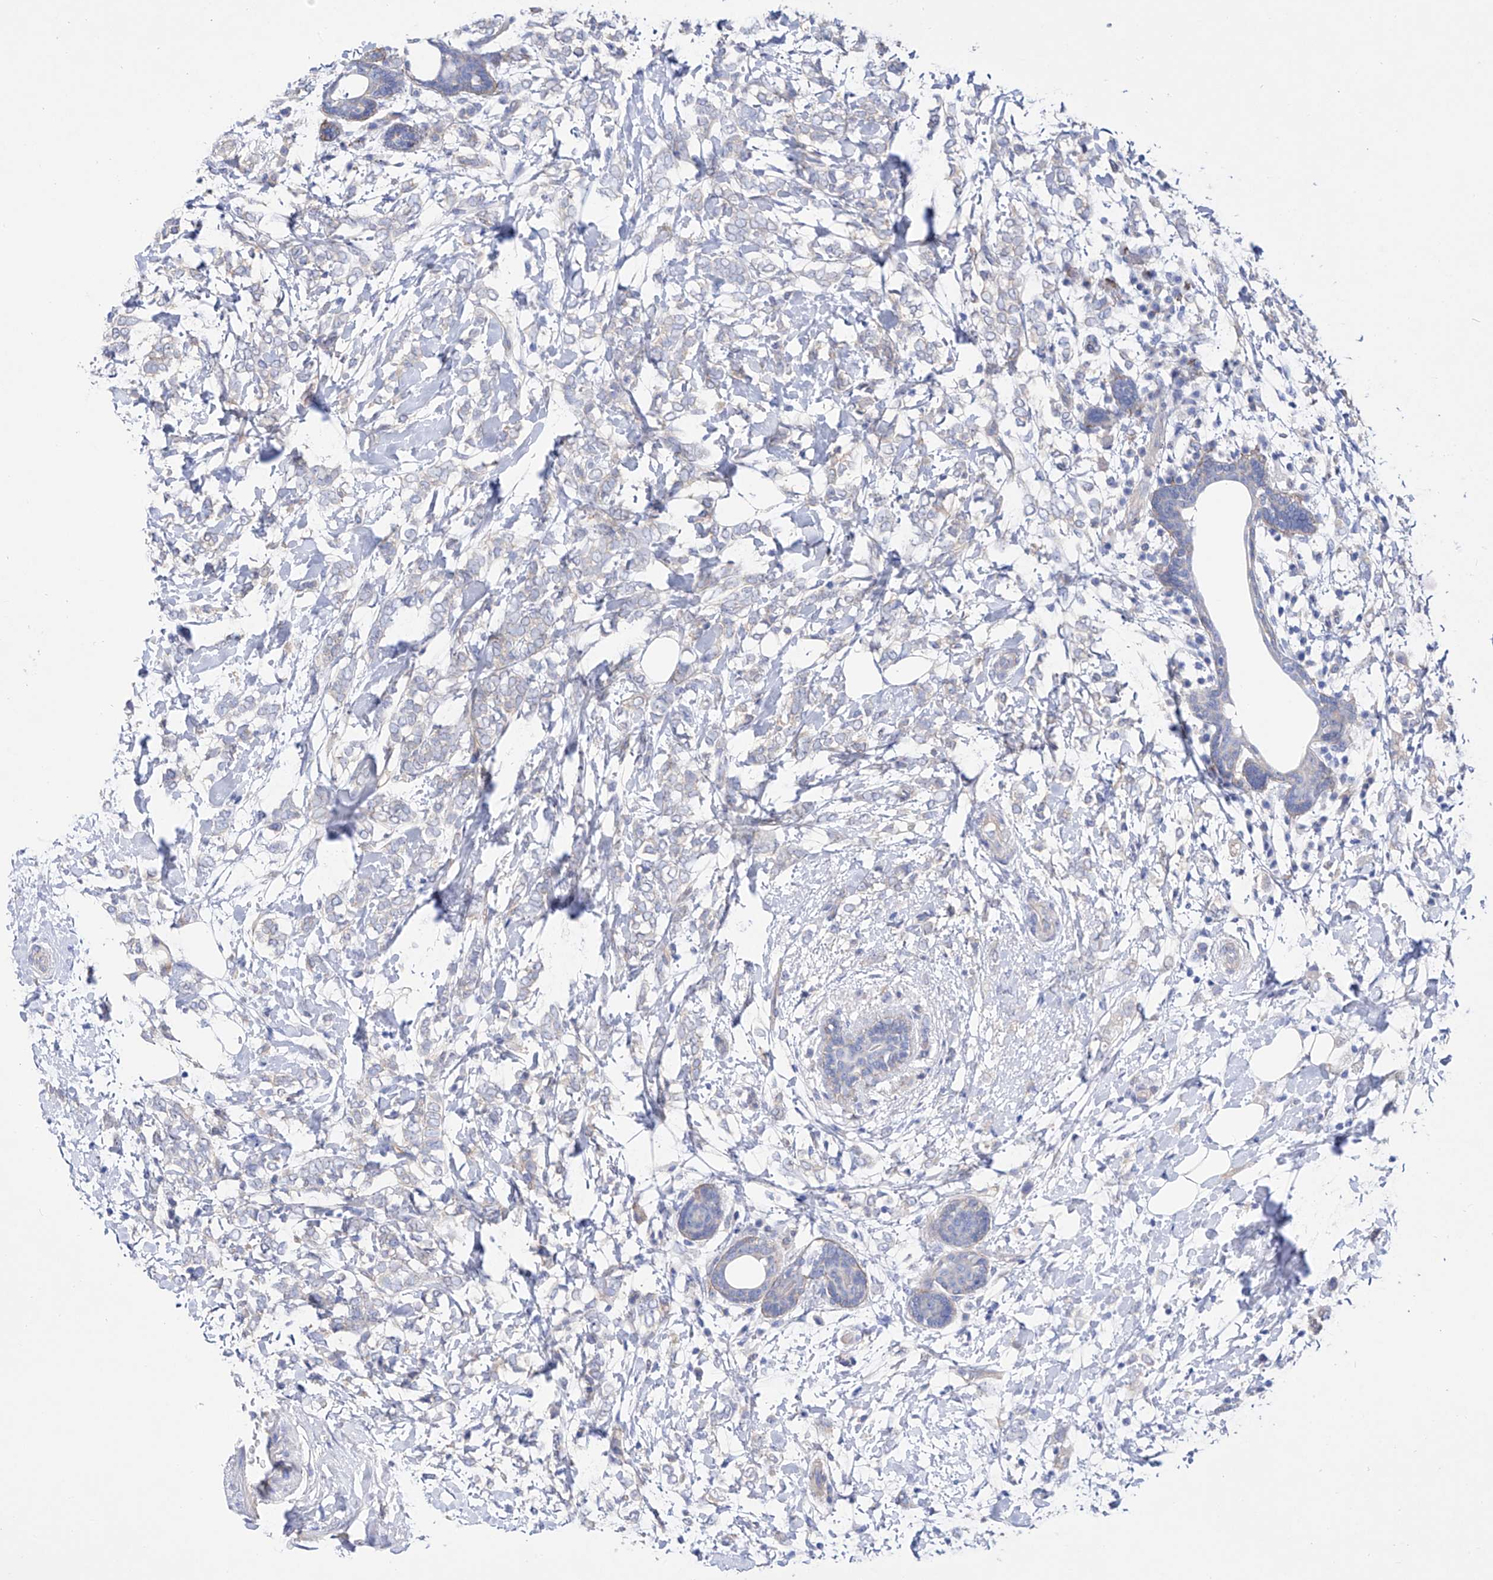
{"staining": {"intensity": "negative", "quantity": "none", "location": "none"}, "tissue": "breast cancer", "cell_type": "Tumor cells", "image_type": "cancer", "snomed": [{"axis": "morphology", "description": "Normal tissue, NOS"}, {"axis": "morphology", "description": "Lobular carcinoma"}, {"axis": "topography", "description": "Breast"}], "caption": "Tumor cells are negative for protein expression in human breast lobular carcinoma. (DAB immunohistochemistry (IHC) with hematoxylin counter stain).", "gene": "ZNF653", "patient": {"sex": "female", "age": 47}}